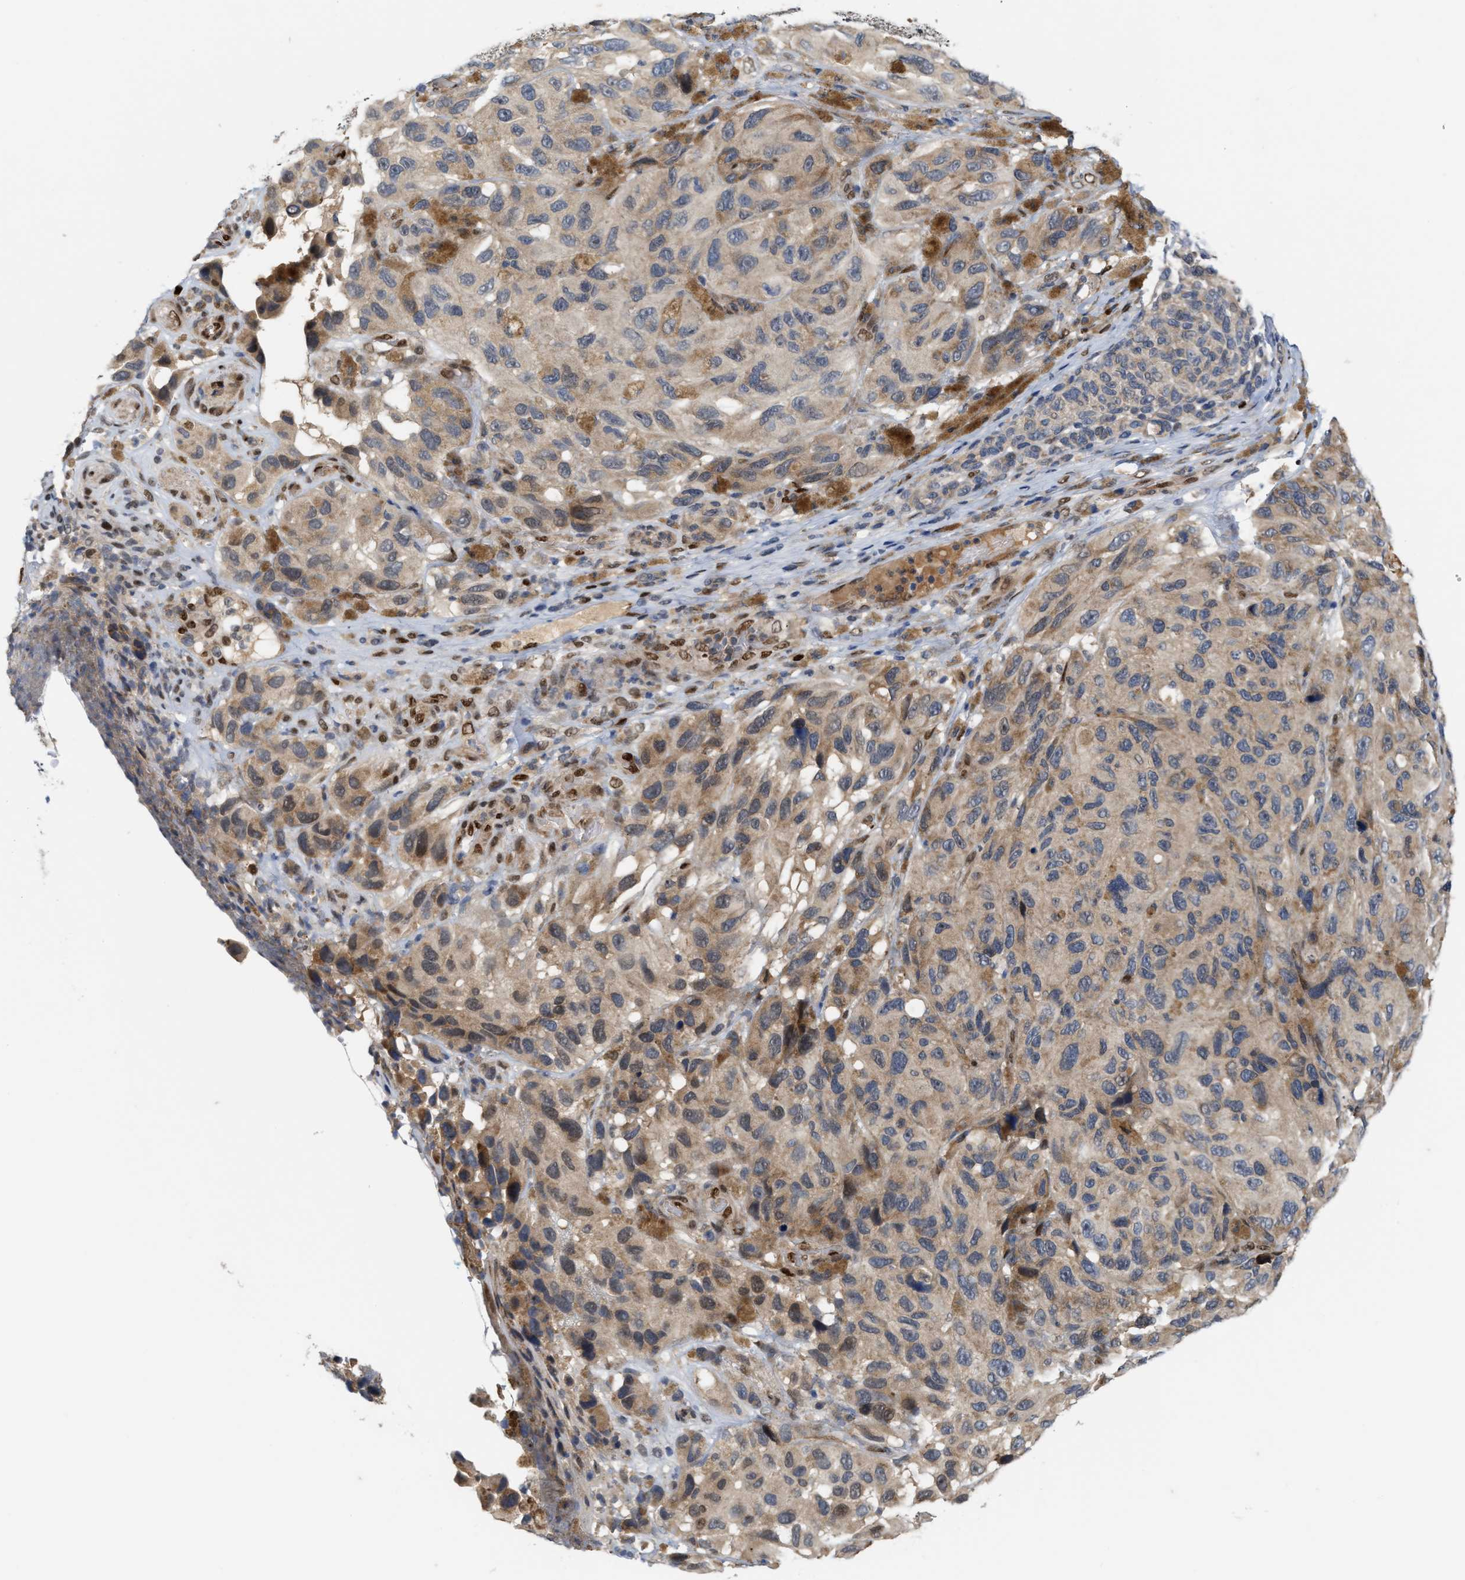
{"staining": {"intensity": "weak", "quantity": "25%-75%", "location": "cytoplasmic/membranous"}, "tissue": "melanoma", "cell_type": "Tumor cells", "image_type": "cancer", "snomed": [{"axis": "morphology", "description": "Malignant melanoma, NOS"}, {"axis": "topography", "description": "Skin"}], "caption": "Protein staining by immunohistochemistry reveals weak cytoplasmic/membranous positivity in about 25%-75% of tumor cells in malignant melanoma.", "gene": "TCF4", "patient": {"sex": "female", "age": 73}}